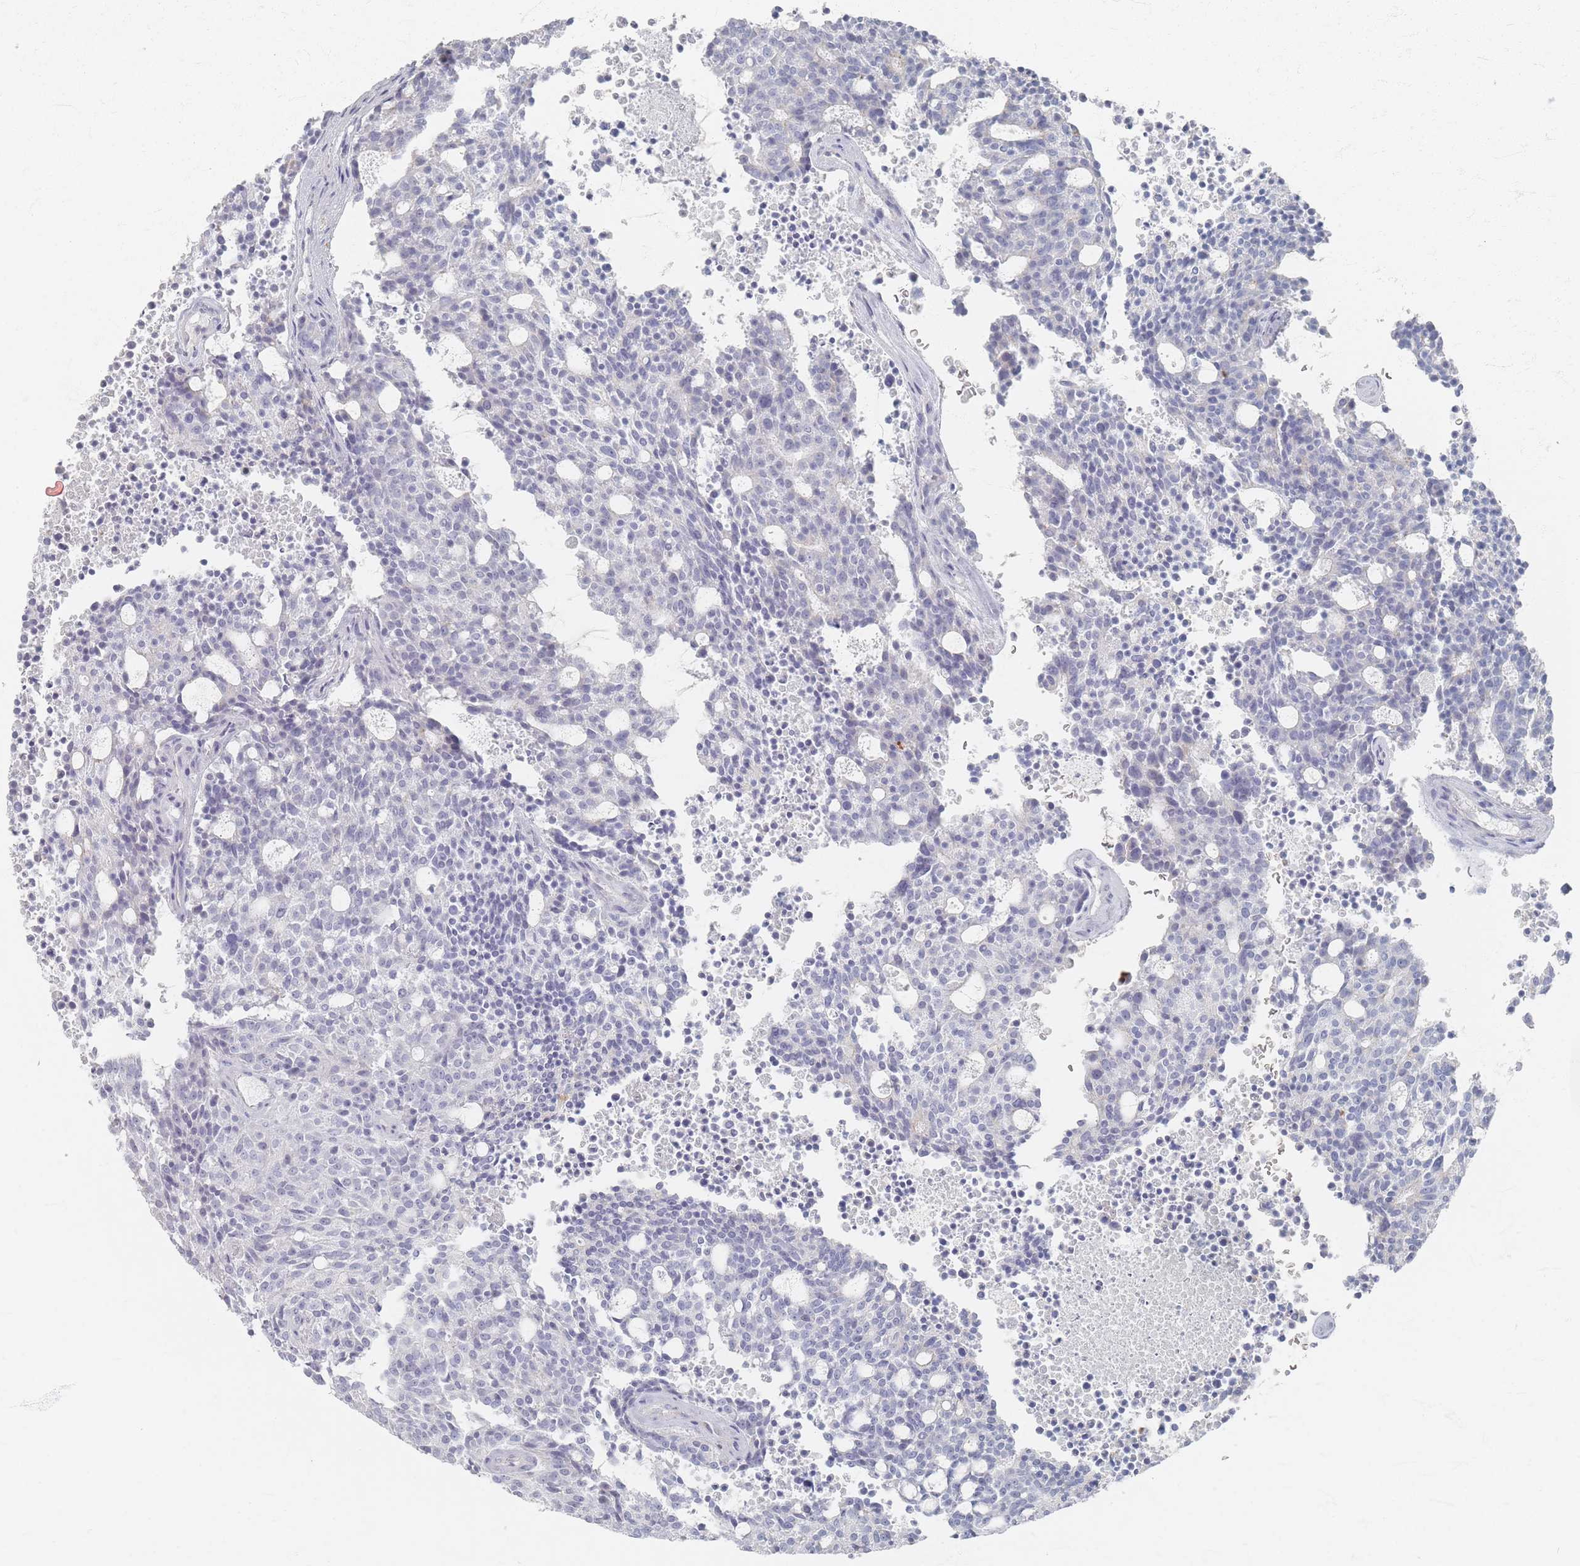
{"staining": {"intensity": "negative", "quantity": "none", "location": "none"}, "tissue": "carcinoid", "cell_type": "Tumor cells", "image_type": "cancer", "snomed": [{"axis": "morphology", "description": "Carcinoid, malignant, NOS"}, {"axis": "topography", "description": "Pancreas"}], "caption": "DAB (3,3'-diaminobenzidine) immunohistochemical staining of carcinoid displays no significant expression in tumor cells.", "gene": "SLC2A11", "patient": {"sex": "female", "age": 54}}